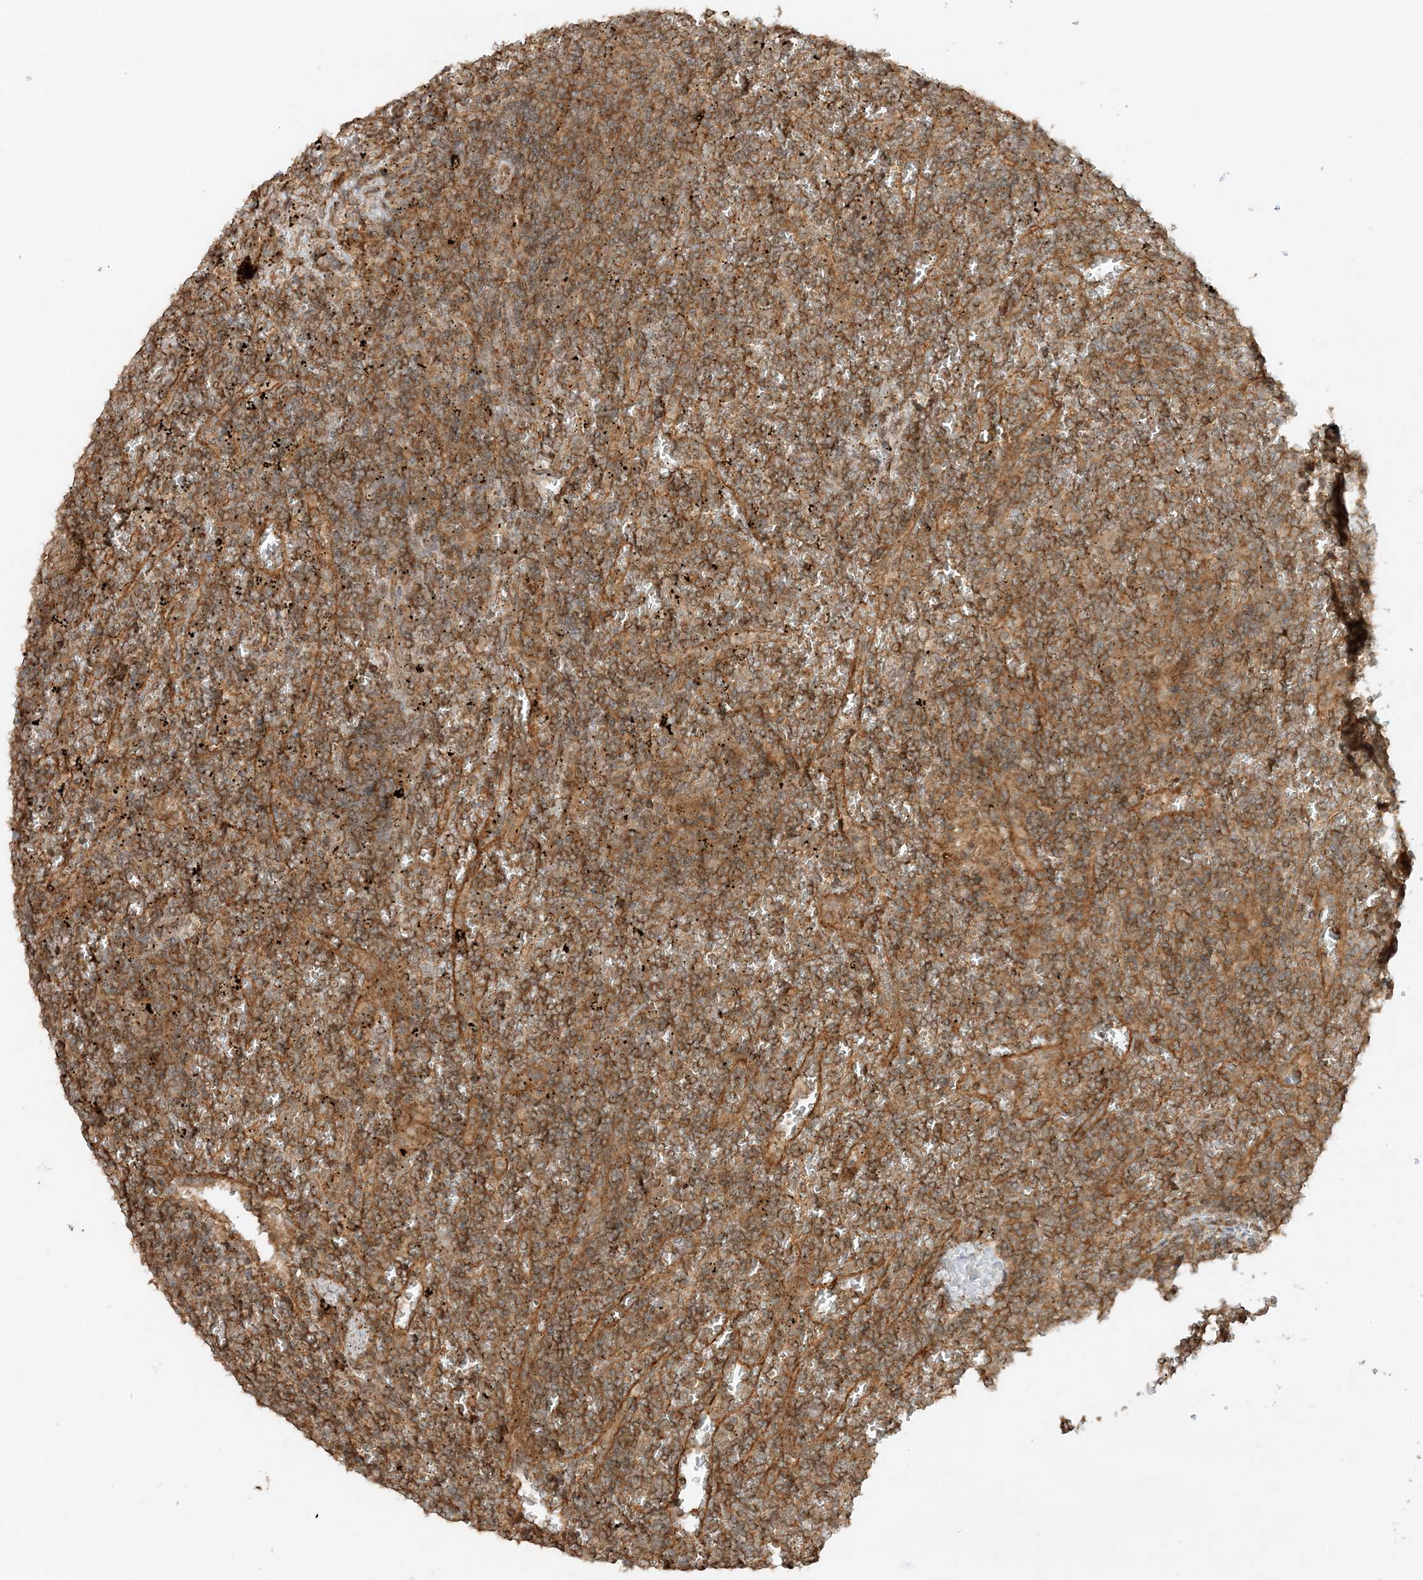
{"staining": {"intensity": "moderate", "quantity": "25%-75%", "location": "cytoplasmic/membranous"}, "tissue": "lymphoma", "cell_type": "Tumor cells", "image_type": "cancer", "snomed": [{"axis": "morphology", "description": "Malignant lymphoma, non-Hodgkin's type, Low grade"}, {"axis": "topography", "description": "Spleen"}], "caption": "A histopathology image of lymphoma stained for a protein demonstrates moderate cytoplasmic/membranous brown staining in tumor cells. (IHC, brightfield microscopy, high magnification).", "gene": "XRN1", "patient": {"sex": "female", "age": 19}}